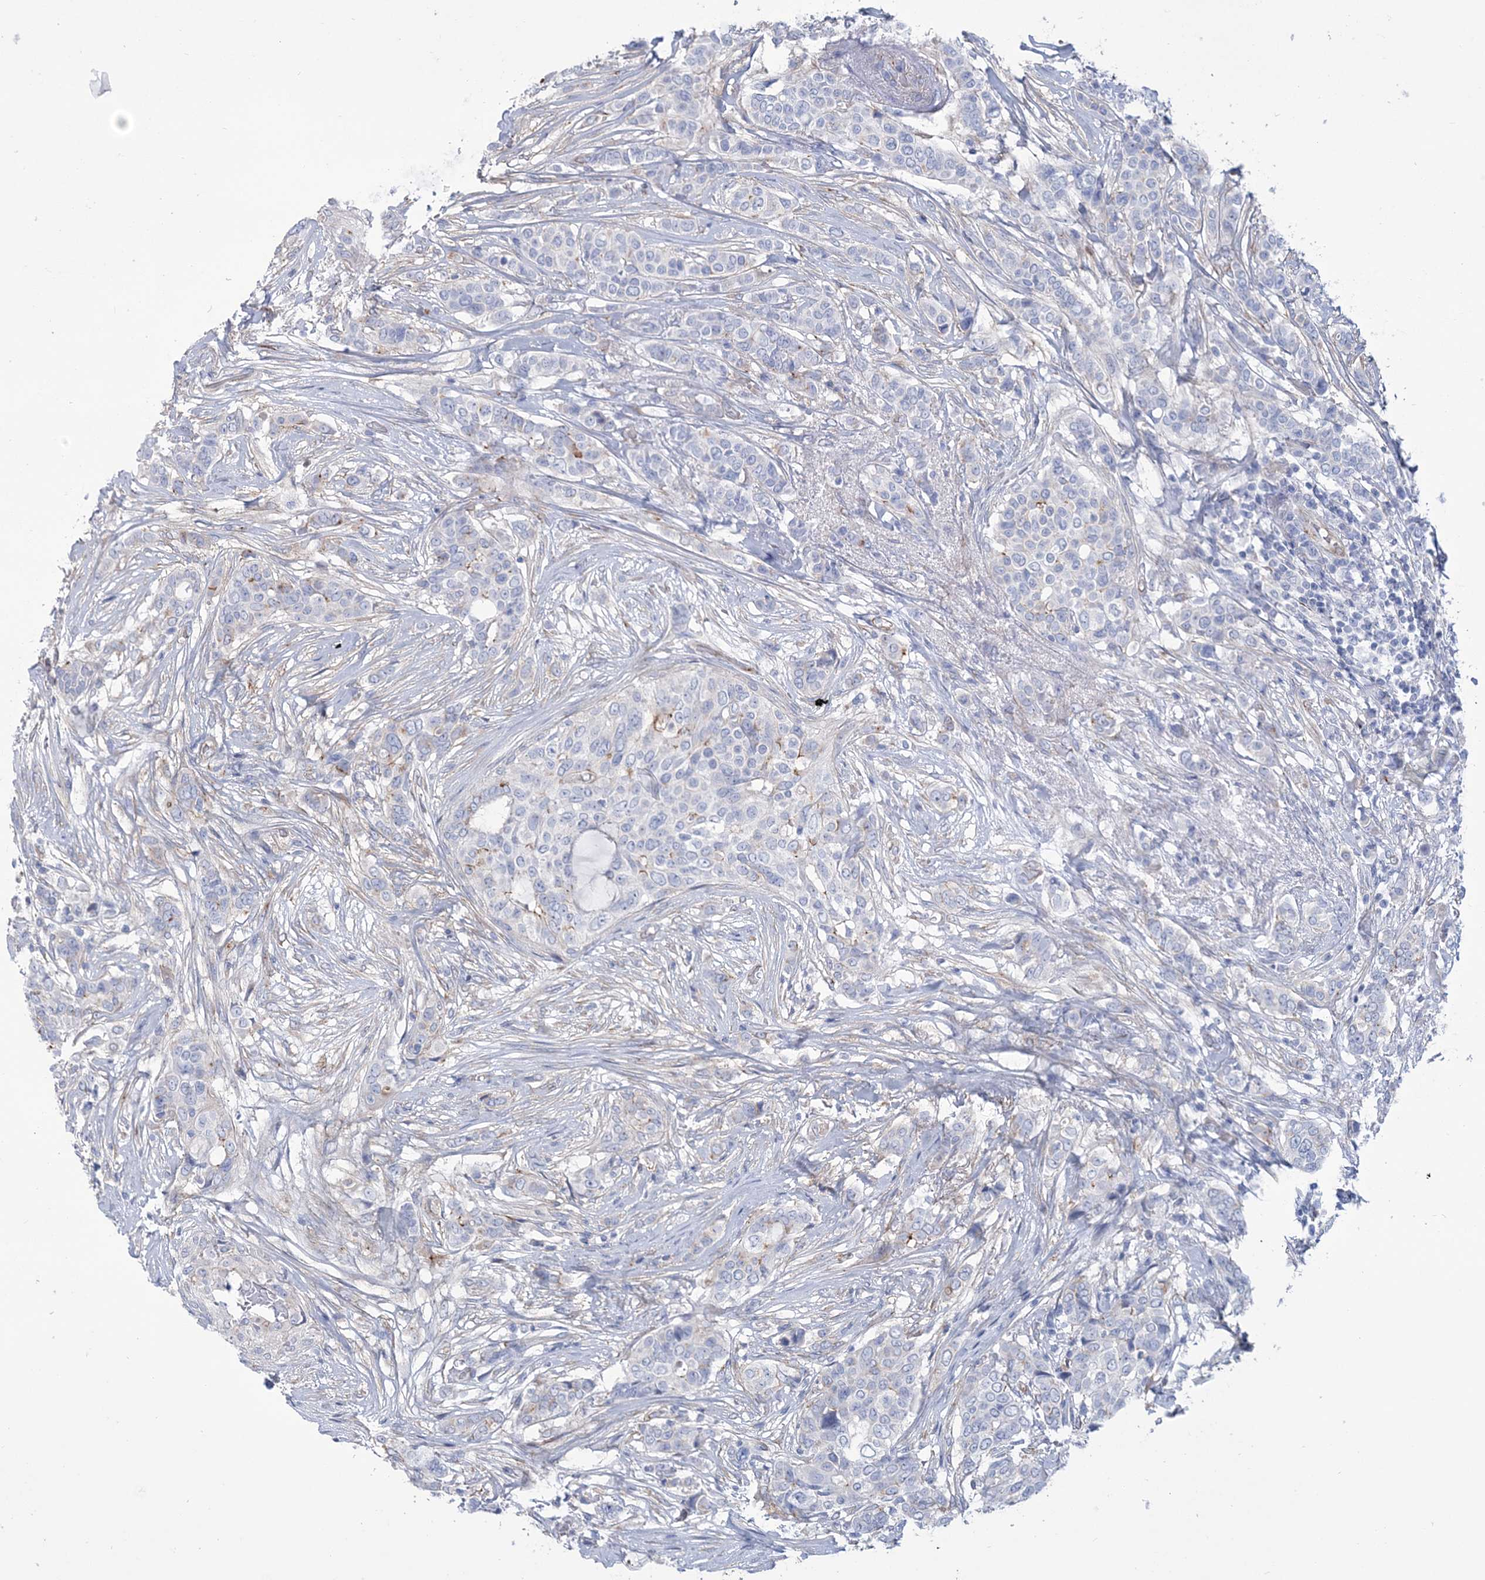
{"staining": {"intensity": "negative", "quantity": "none", "location": "none"}, "tissue": "breast cancer", "cell_type": "Tumor cells", "image_type": "cancer", "snomed": [{"axis": "morphology", "description": "Lobular carcinoma"}, {"axis": "topography", "description": "Breast"}], "caption": "Breast cancer (lobular carcinoma) stained for a protein using immunohistochemistry (IHC) exhibits no staining tumor cells.", "gene": "RAB11FIP5", "patient": {"sex": "female", "age": 51}}